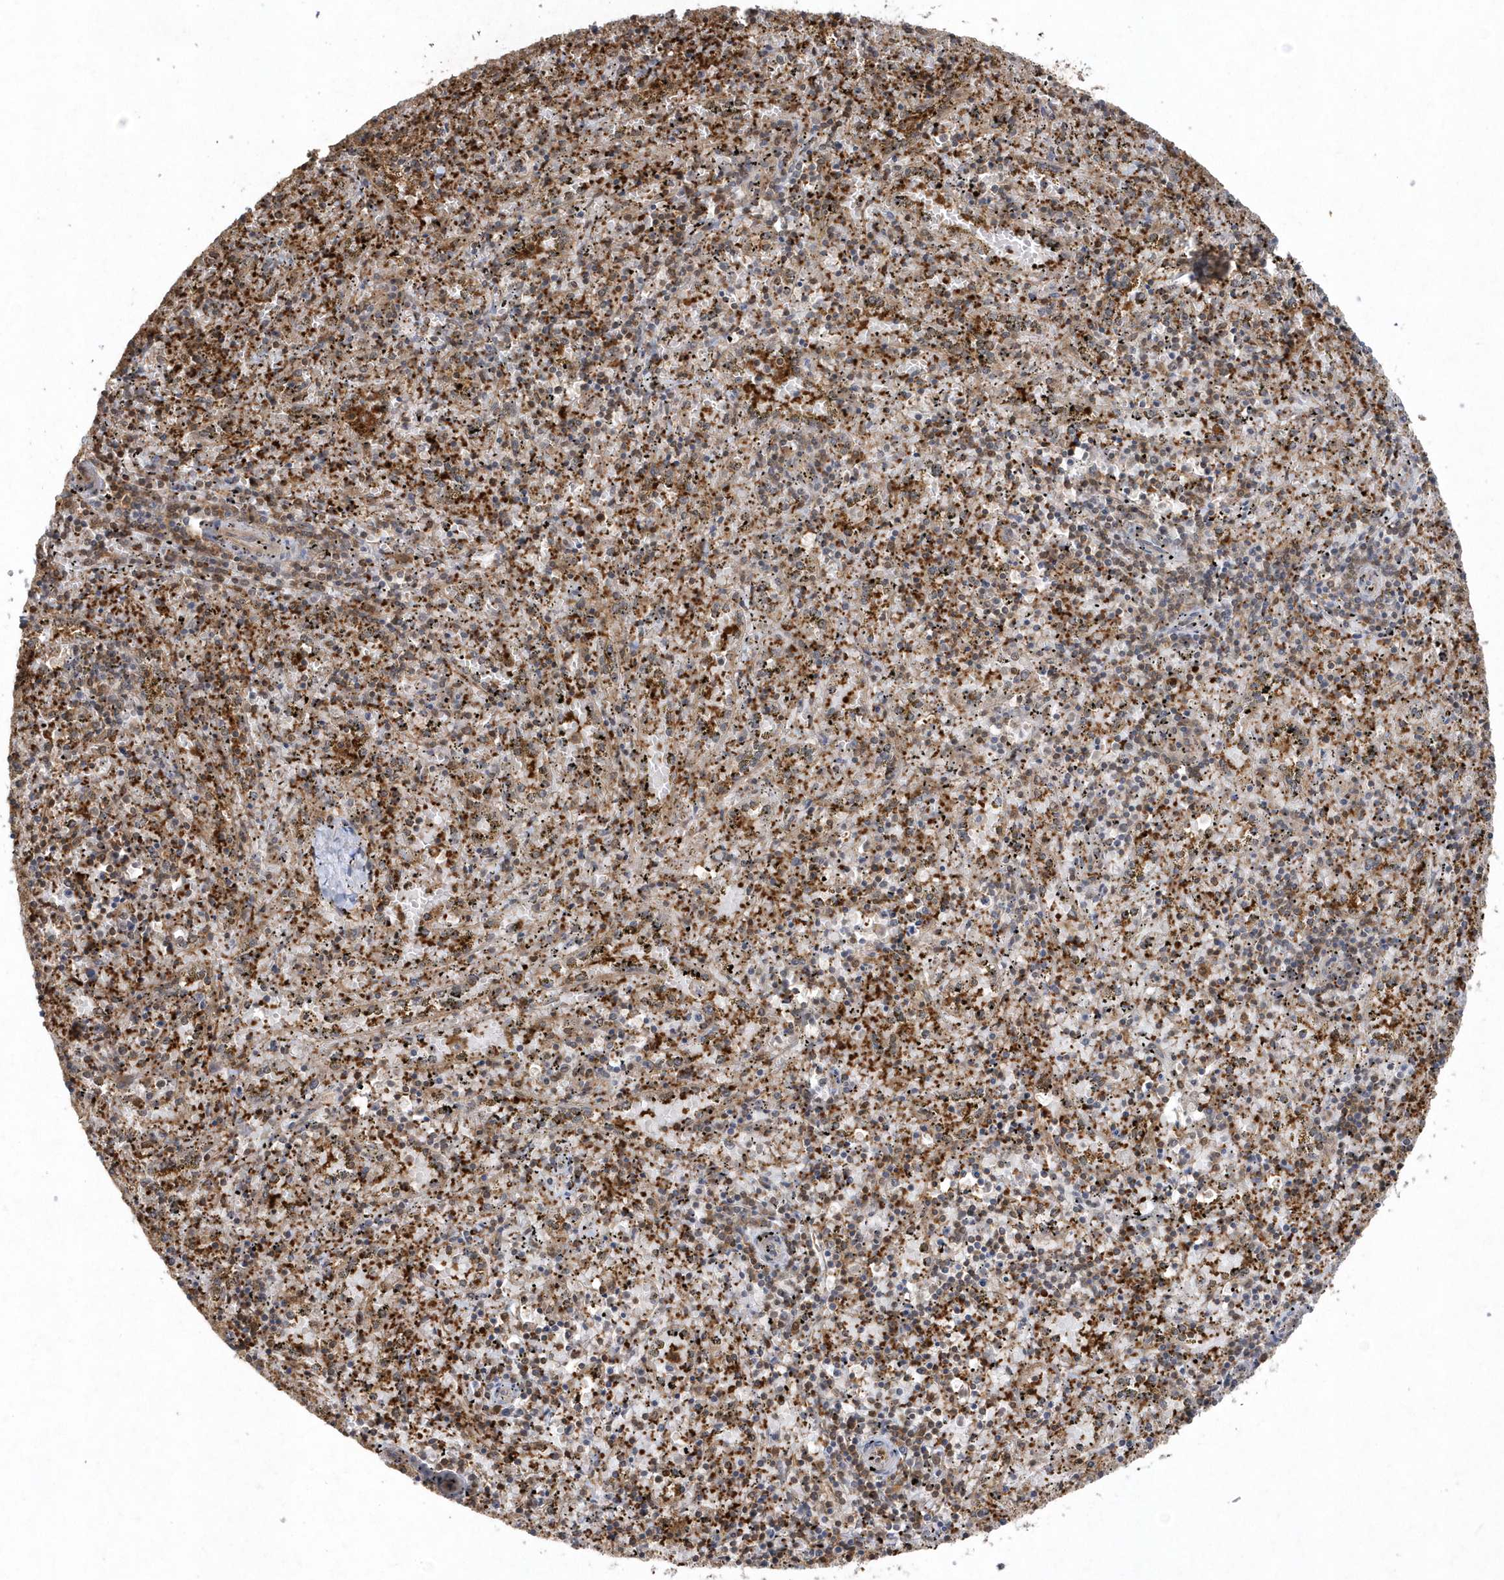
{"staining": {"intensity": "moderate", "quantity": ">75%", "location": "cytoplasmic/membranous"}, "tissue": "spleen", "cell_type": "Cells in red pulp", "image_type": "normal", "snomed": [{"axis": "morphology", "description": "Normal tissue, NOS"}, {"axis": "topography", "description": "Spleen"}], "caption": "This histopathology image shows immunohistochemistry (IHC) staining of unremarkable human spleen, with medium moderate cytoplasmic/membranous staining in approximately >75% of cells in red pulp.", "gene": "ACYP1", "patient": {"sex": "male", "age": 11}}